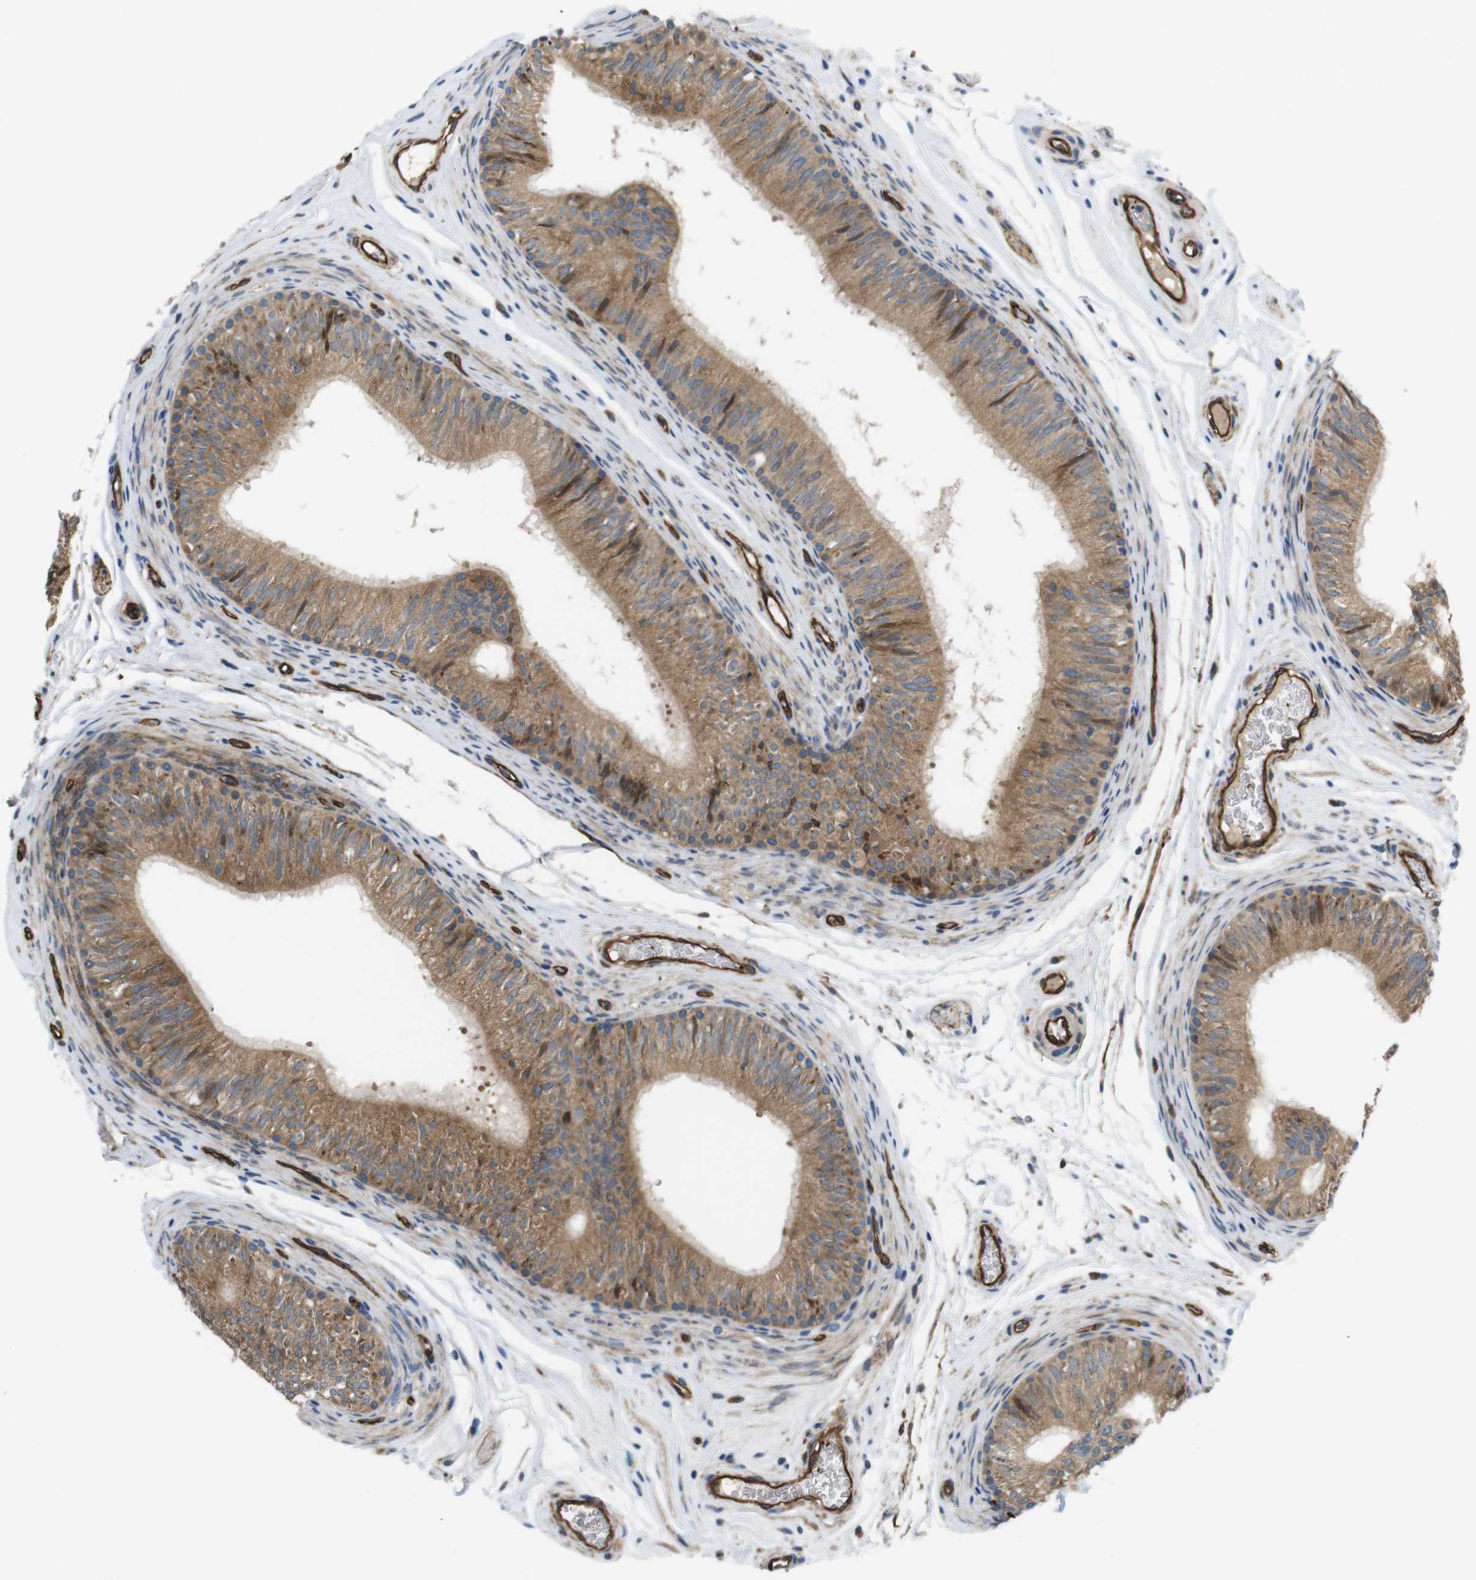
{"staining": {"intensity": "moderate", "quantity": ">75%", "location": "cytoplasmic/membranous"}, "tissue": "epididymis", "cell_type": "Glandular cells", "image_type": "normal", "snomed": [{"axis": "morphology", "description": "Normal tissue, NOS"}, {"axis": "topography", "description": "Epididymis"}], "caption": "Immunohistochemical staining of unremarkable human epididymis reveals moderate cytoplasmic/membranous protein staining in approximately >75% of glandular cells.", "gene": "BVES", "patient": {"sex": "male", "age": 36}}